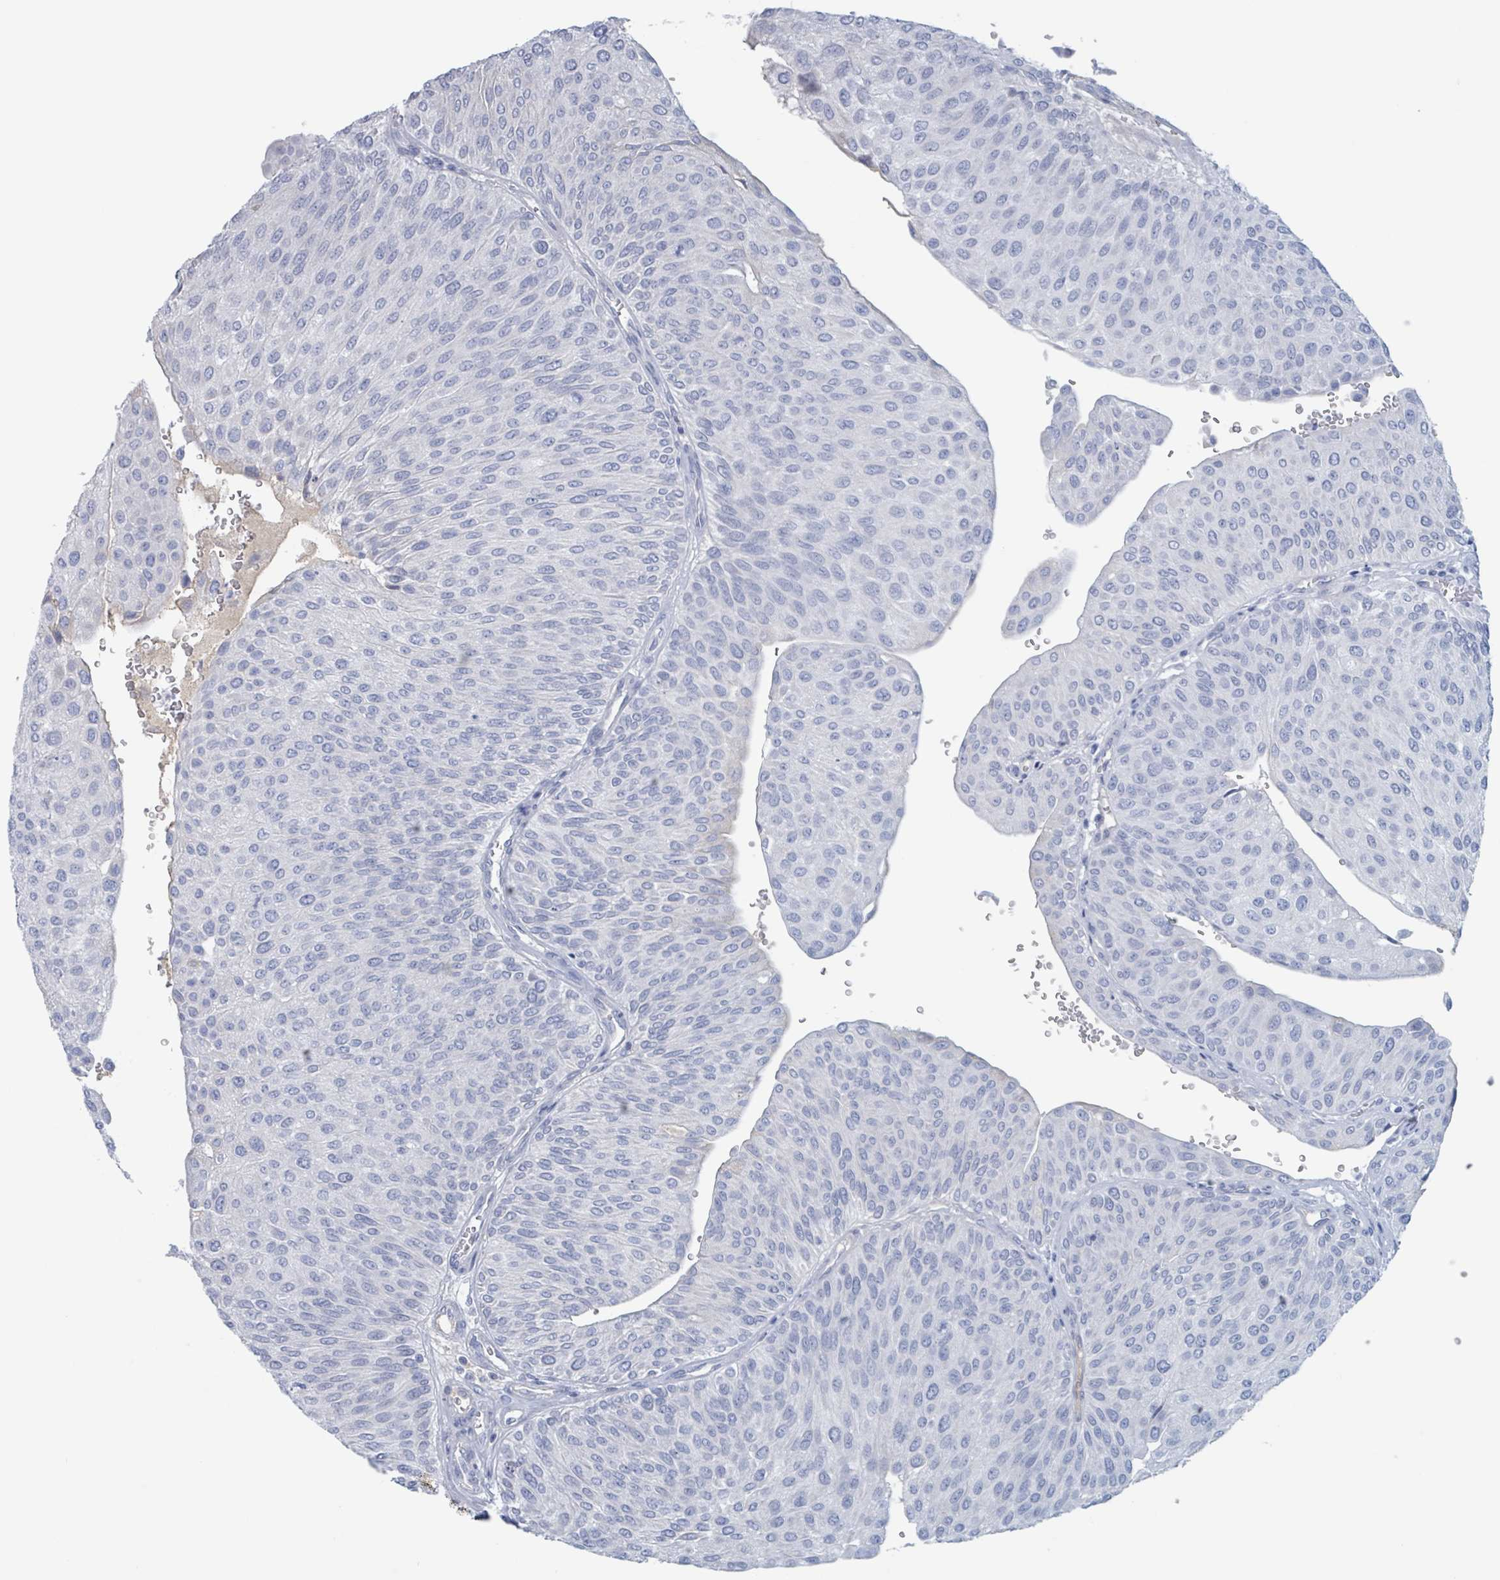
{"staining": {"intensity": "negative", "quantity": "none", "location": "none"}, "tissue": "urothelial cancer", "cell_type": "Tumor cells", "image_type": "cancer", "snomed": [{"axis": "morphology", "description": "Urothelial carcinoma, NOS"}, {"axis": "topography", "description": "Urinary bladder"}], "caption": "DAB immunohistochemical staining of transitional cell carcinoma exhibits no significant staining in tumor cells. (DAB (3,3'-diaminobenzidine) IHC with hematoxylin counter stain).", "gene": "KLK4", "patient": {"sex": "male", "age": 67}}